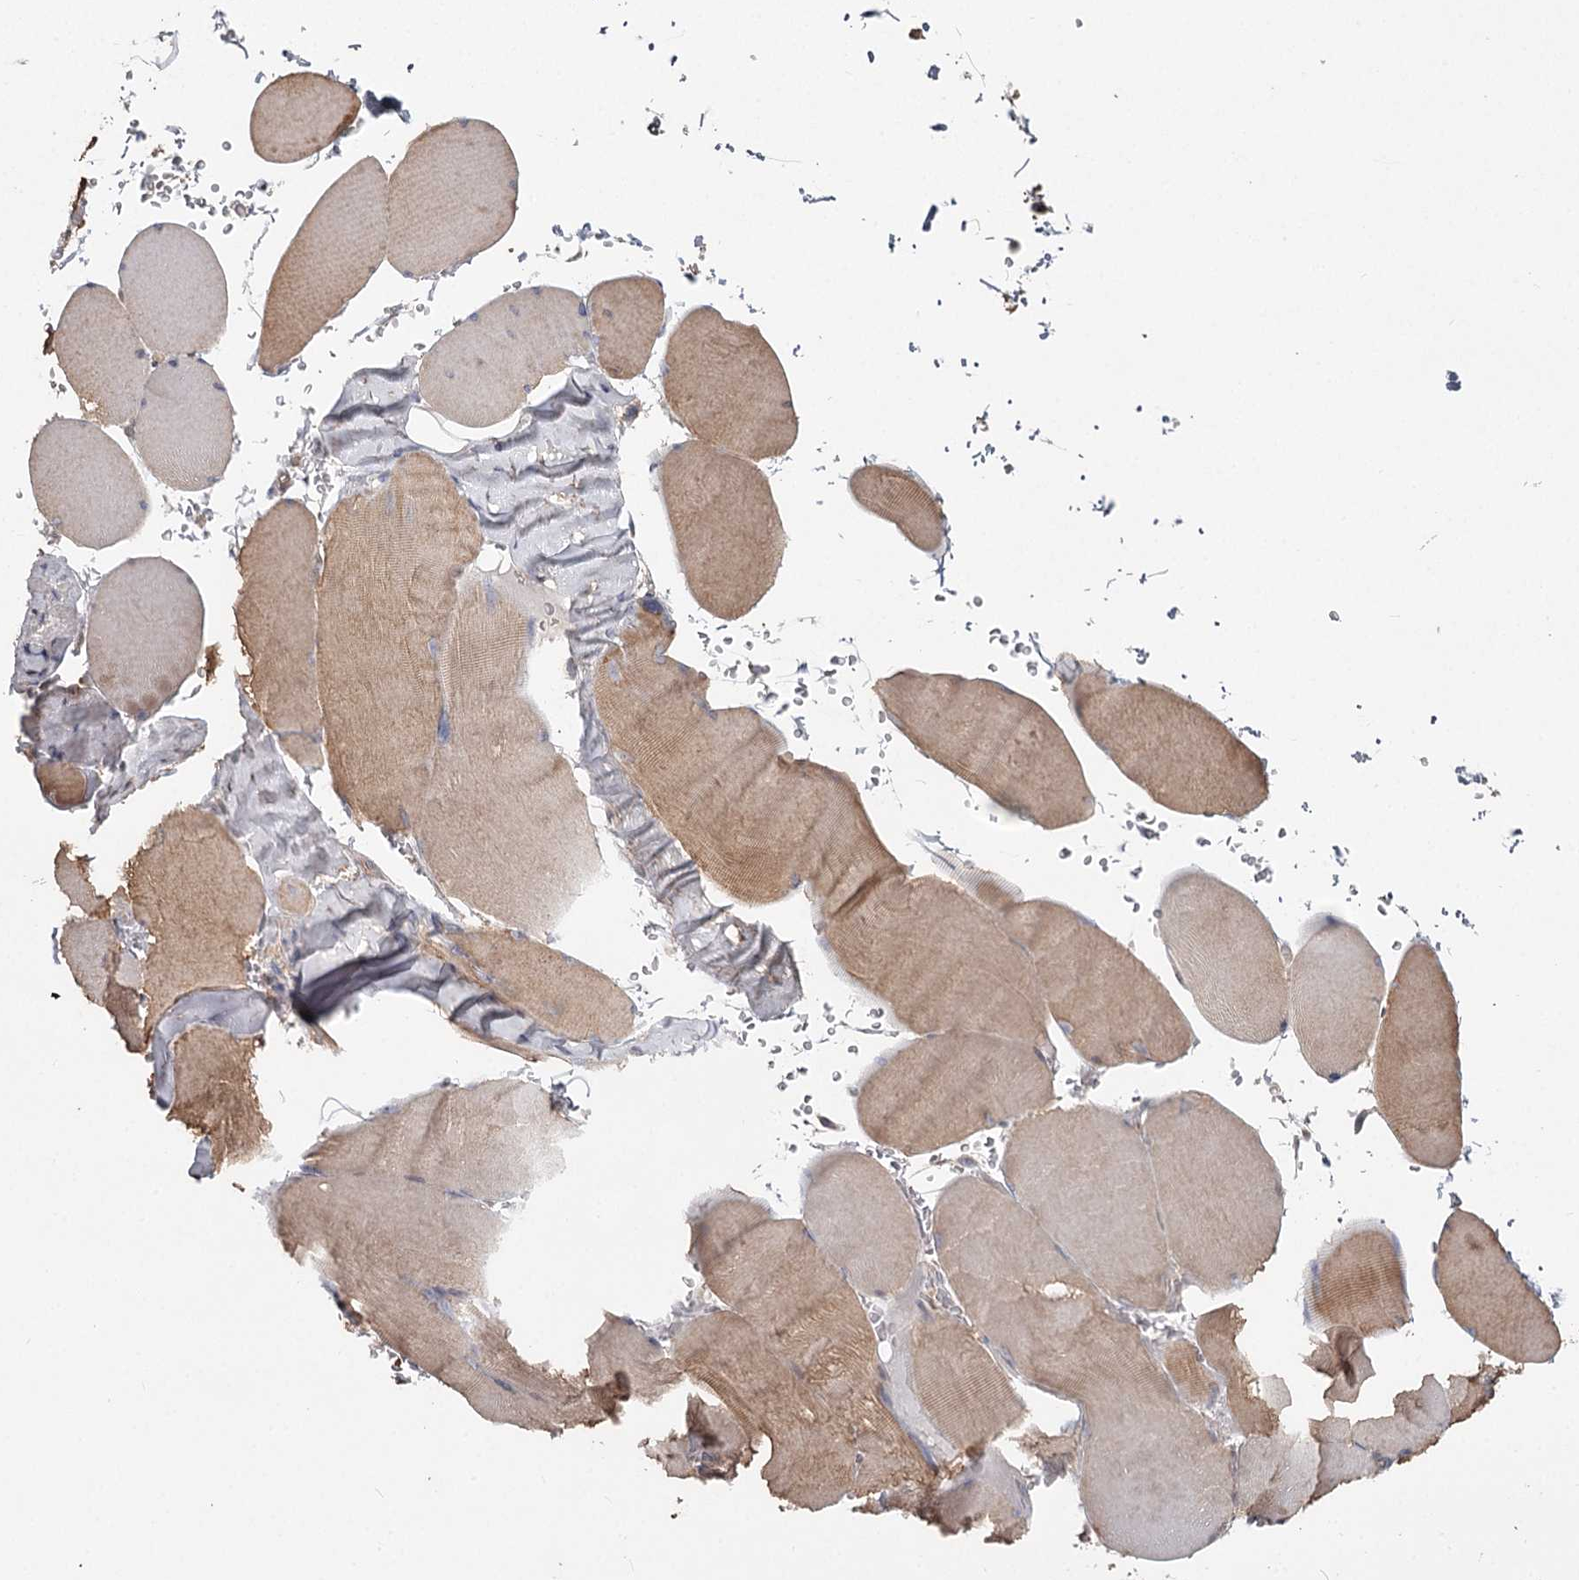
{"staining": {"intensity": "moderate", "quantity": ">75%", "location": "cytoplasmic/membranous"}, "tissue": "skeletal muscle", "cell_type": "Myocytes", "image_type": "normal", "snomed": [{"axis": "morphology", "description": "Normal tissue, NOS"}, {"axis": "topography", "description": "Skeletal muscle"}, {"axis": "topography", "description": "Head-Neck"}], "caption": "Myocytes display medium levels of moderate cytoplasmic/membranous staining in about >75% of cells in benign human skeletal muscle. Immunohistochemistry stains the protein in brown and the nuclei are stained blue.", "gene": "DHRS9", "patient": {"sex": "male", "age": 66}}